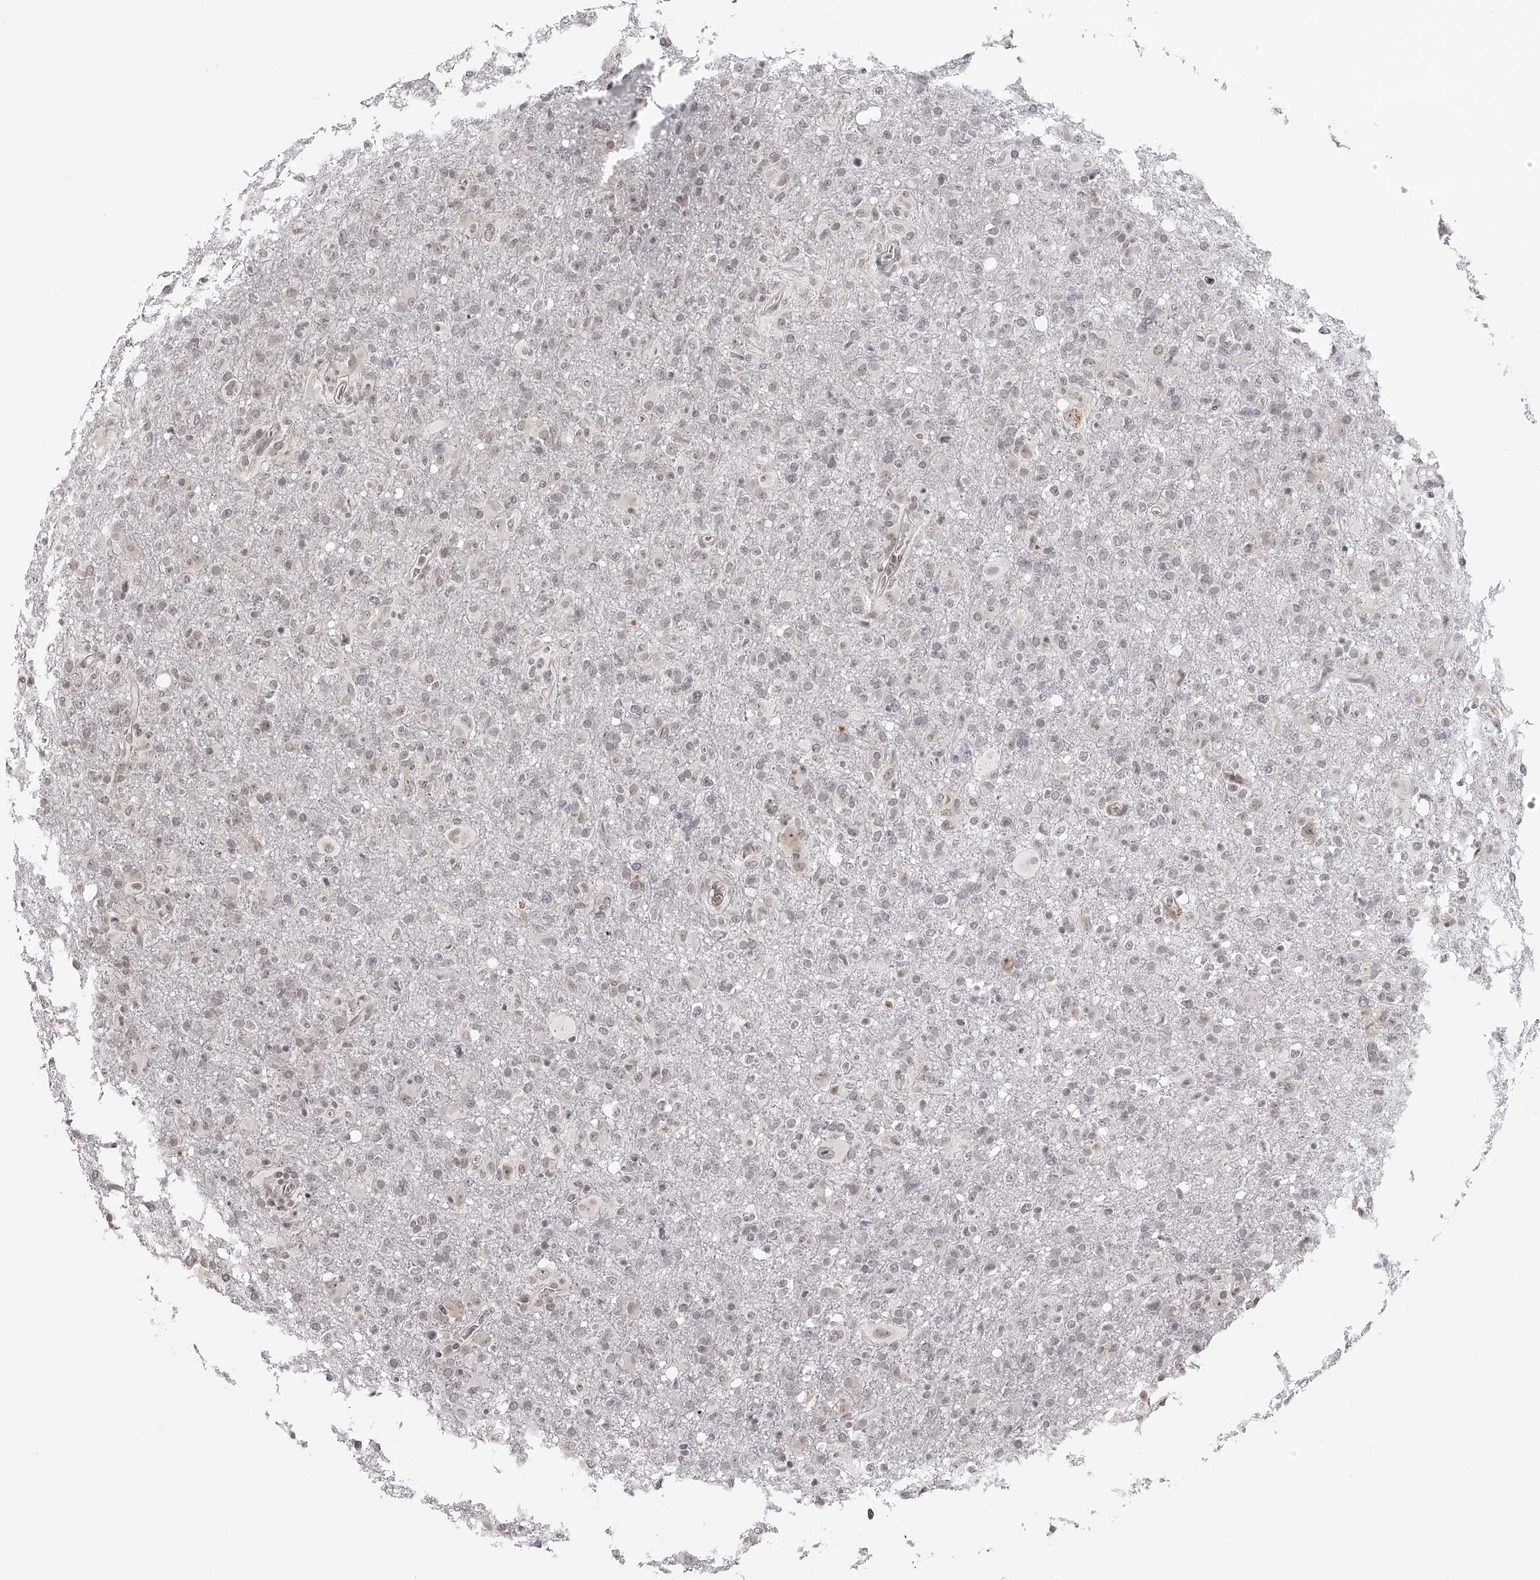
{"staining": {"intensity": "negative", "quantity": "none", "location": "none"}, "tissue": "glioma", "cell_type": "Tumor cells", "image_type": "cancer", "snomed": [{"axis": "morphology", "description": "Glioma, malignant, High grade"}, {"axis": "topography", "description": "Brain"}], "caption": "DAB (3,3'-diaminobenzidine) immunohistochemical staining of human malignant glioma (high-grade) demonstrates no significant positivity in tumor cells.", "gene": "ODF2L", "patient": {"sex": "female", "age": 57}}